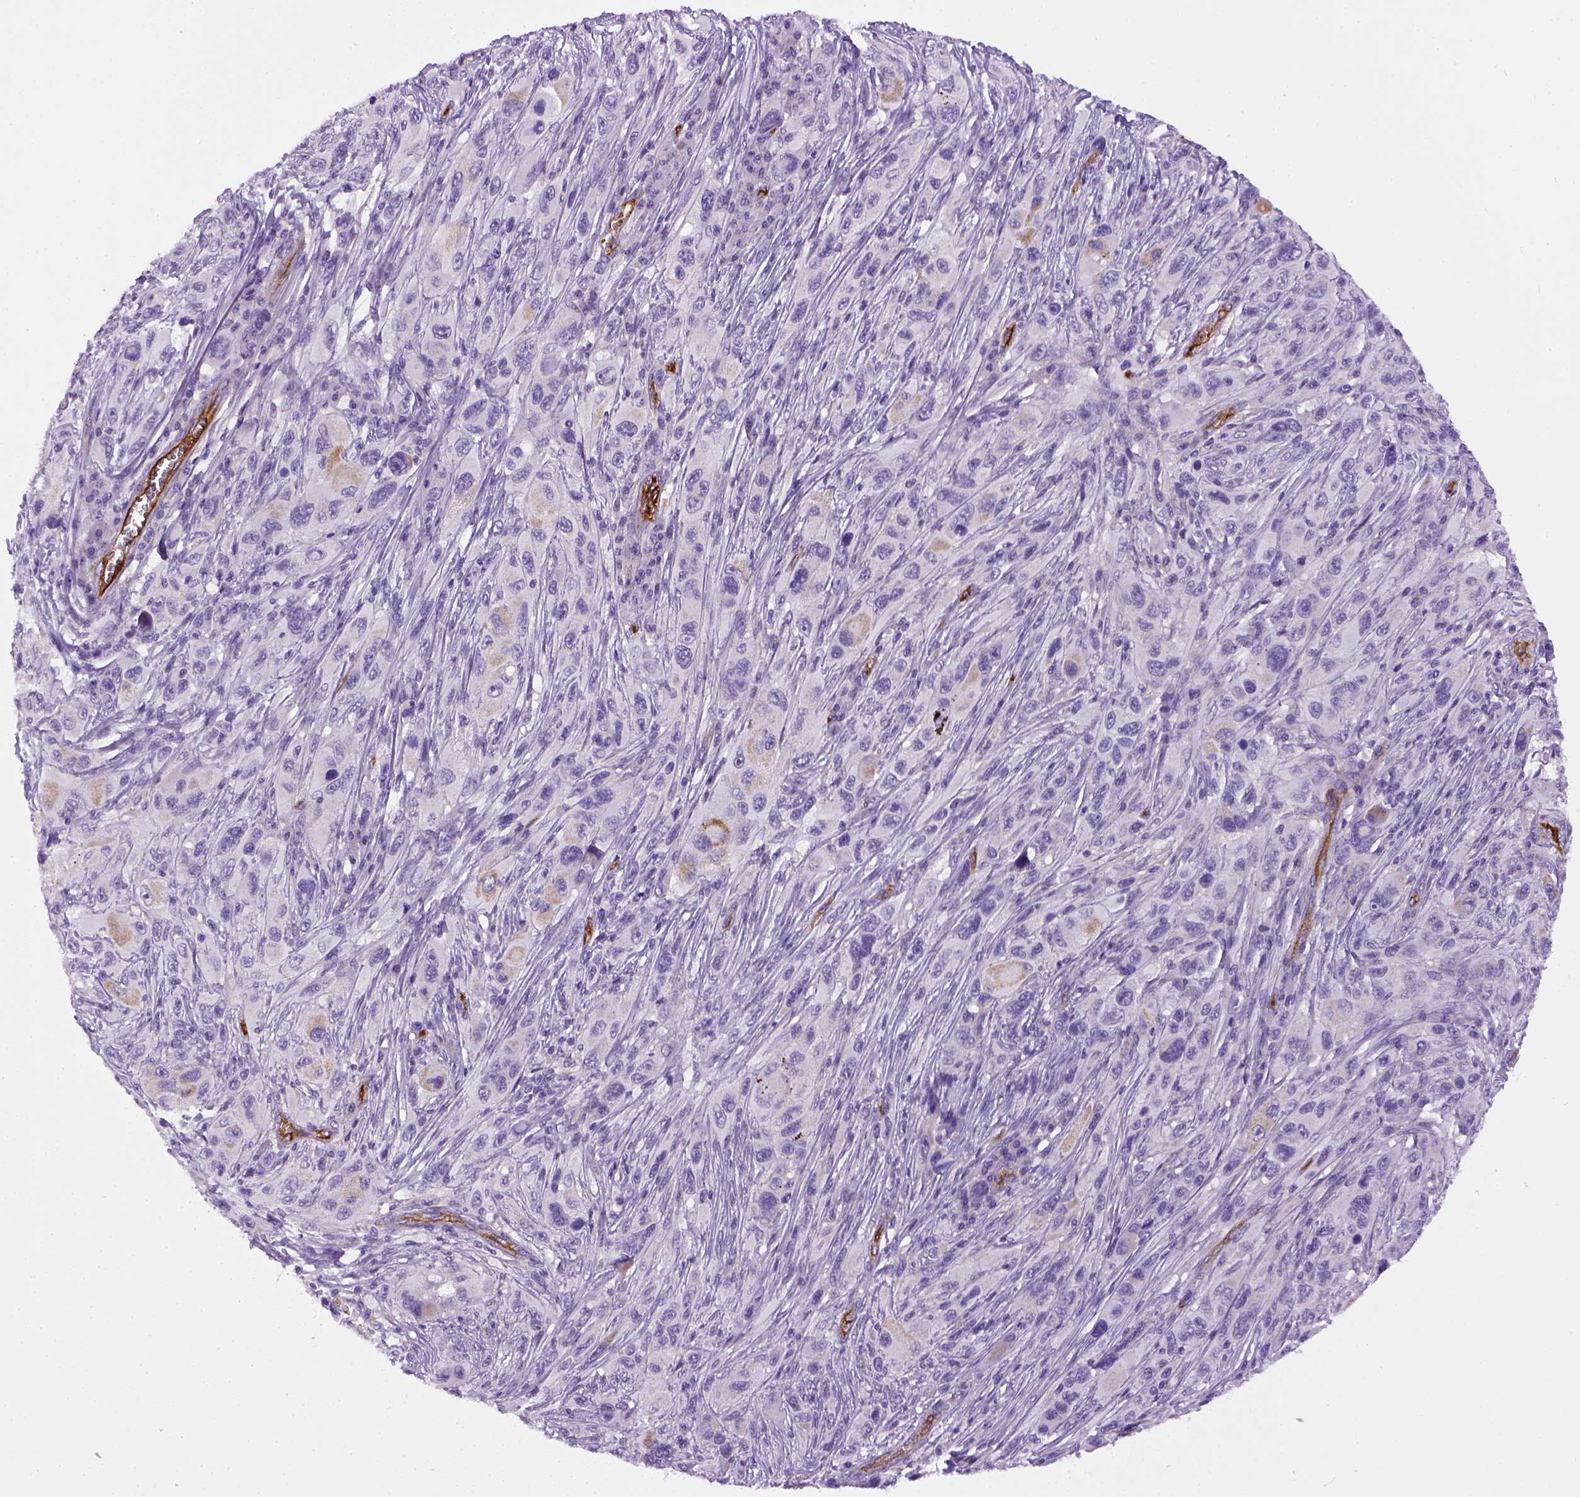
{"staining": {"intensity": "negative", "quantity": "none", "location": "none"}, "tissue": "melanoma", "cell_type": "Tumor cells", "image_type": "cancer", "snomed": [{"axis": "morphology", "description": "Malignant melanoma, NOS"}, {"axis": "topography", "description": "Skin"}], "caption": "An image of human malignant melanoma is negative for staining in tumor cells.", "gene": "ENG", "patient": {"sex": "male", "age": 53}}